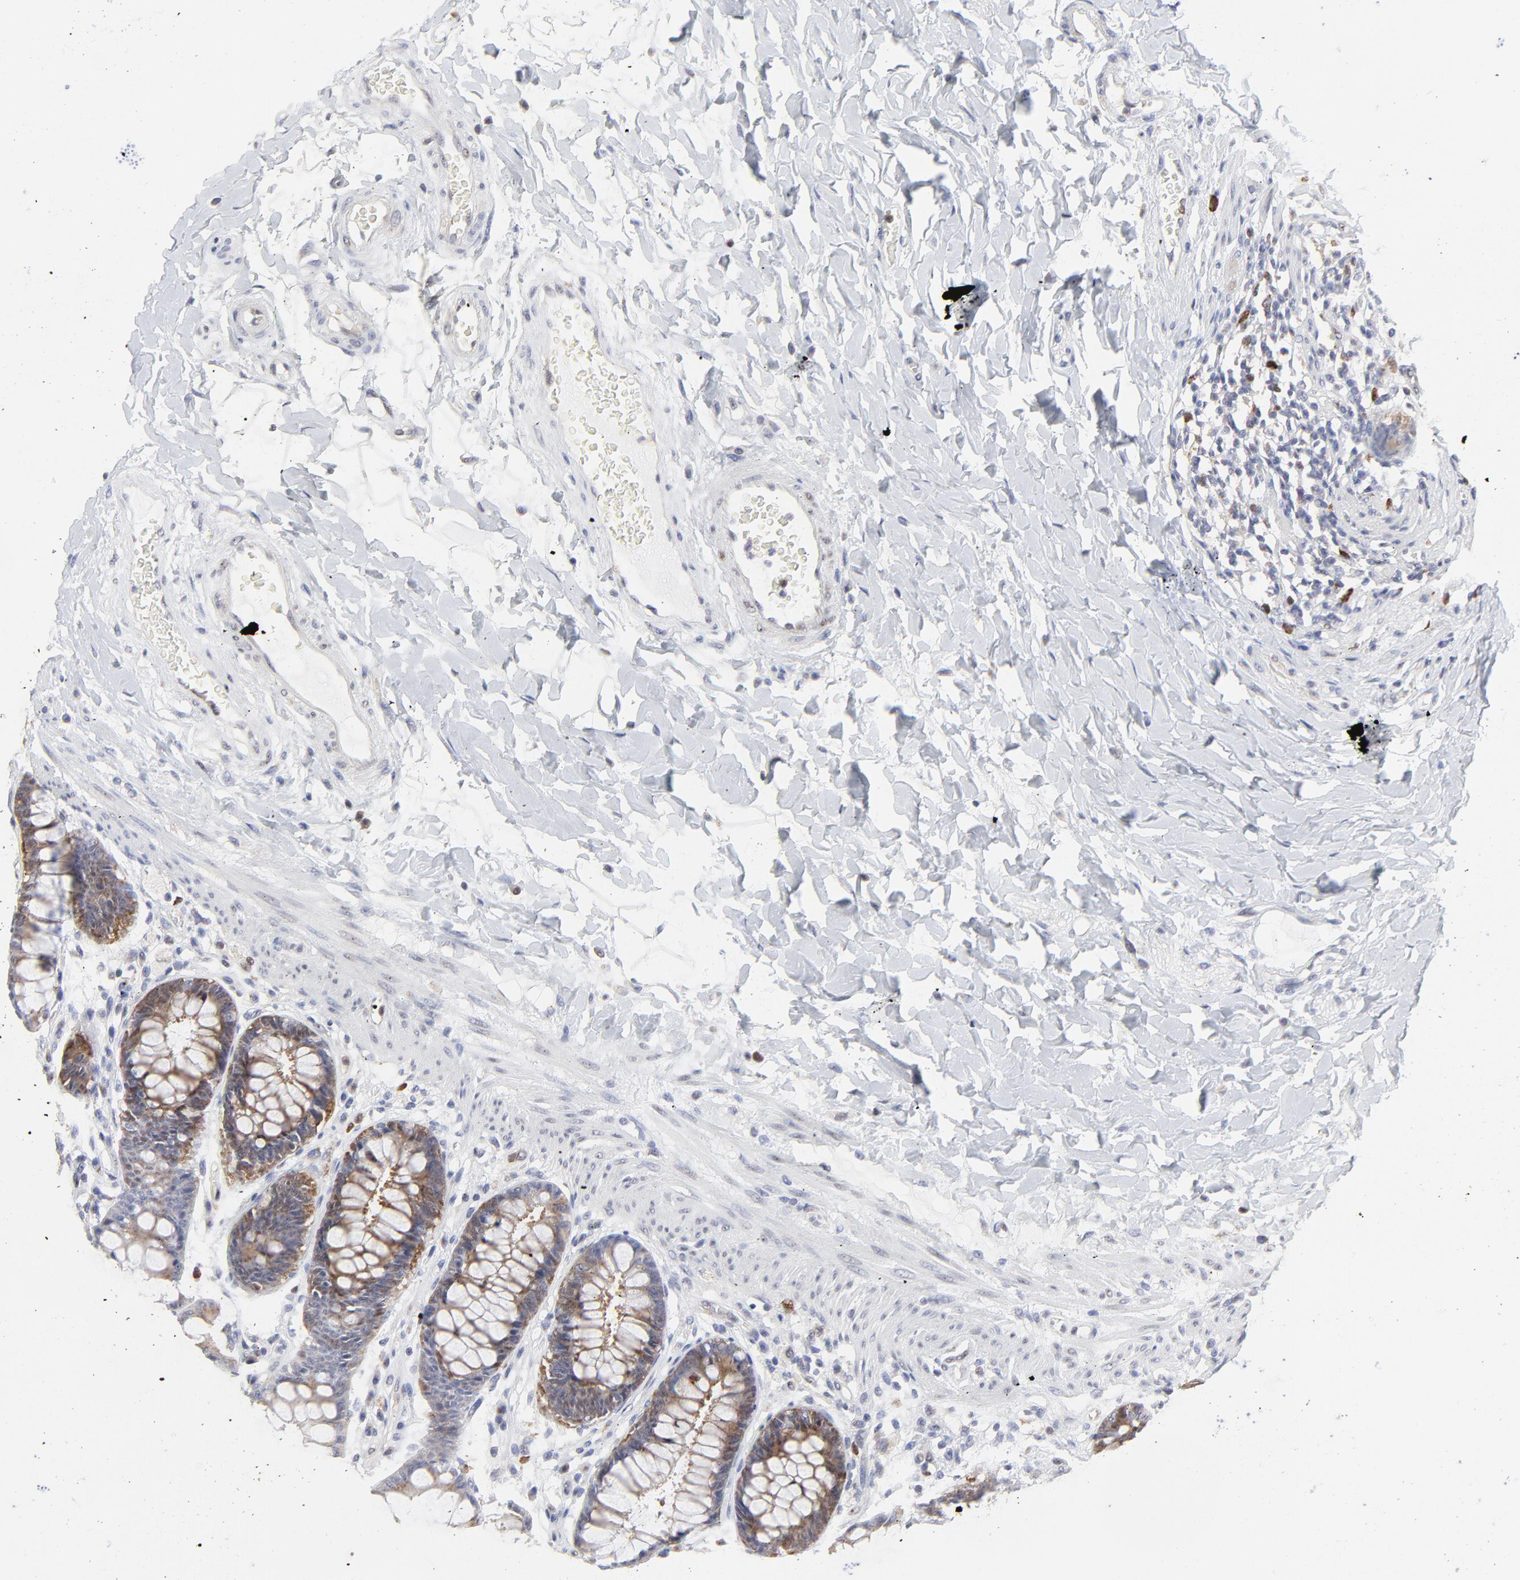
{"staining": {"intensity": "weak", "quantity": "25%-75%", "location": "cytoplasmic/membranous"}, "tissue": "rectum", "cell_type": "Glandular cells", "image_type": "normal", "snomed": [{"axis": "morphology", "description": "Normal tissue, NOS"}, {"axis": "topography", "description": "Rectum"}], "caption": "Immunohistochemistry (DAB (3,3'-diaminobenzidine)) staining of normal rectum reveals weak cytoplasmic/membranous protein positivity in approximately 25%-75% of glandular cells.", "gene": "NCAPH", "patient": {"sex": "female", "age": 46}}